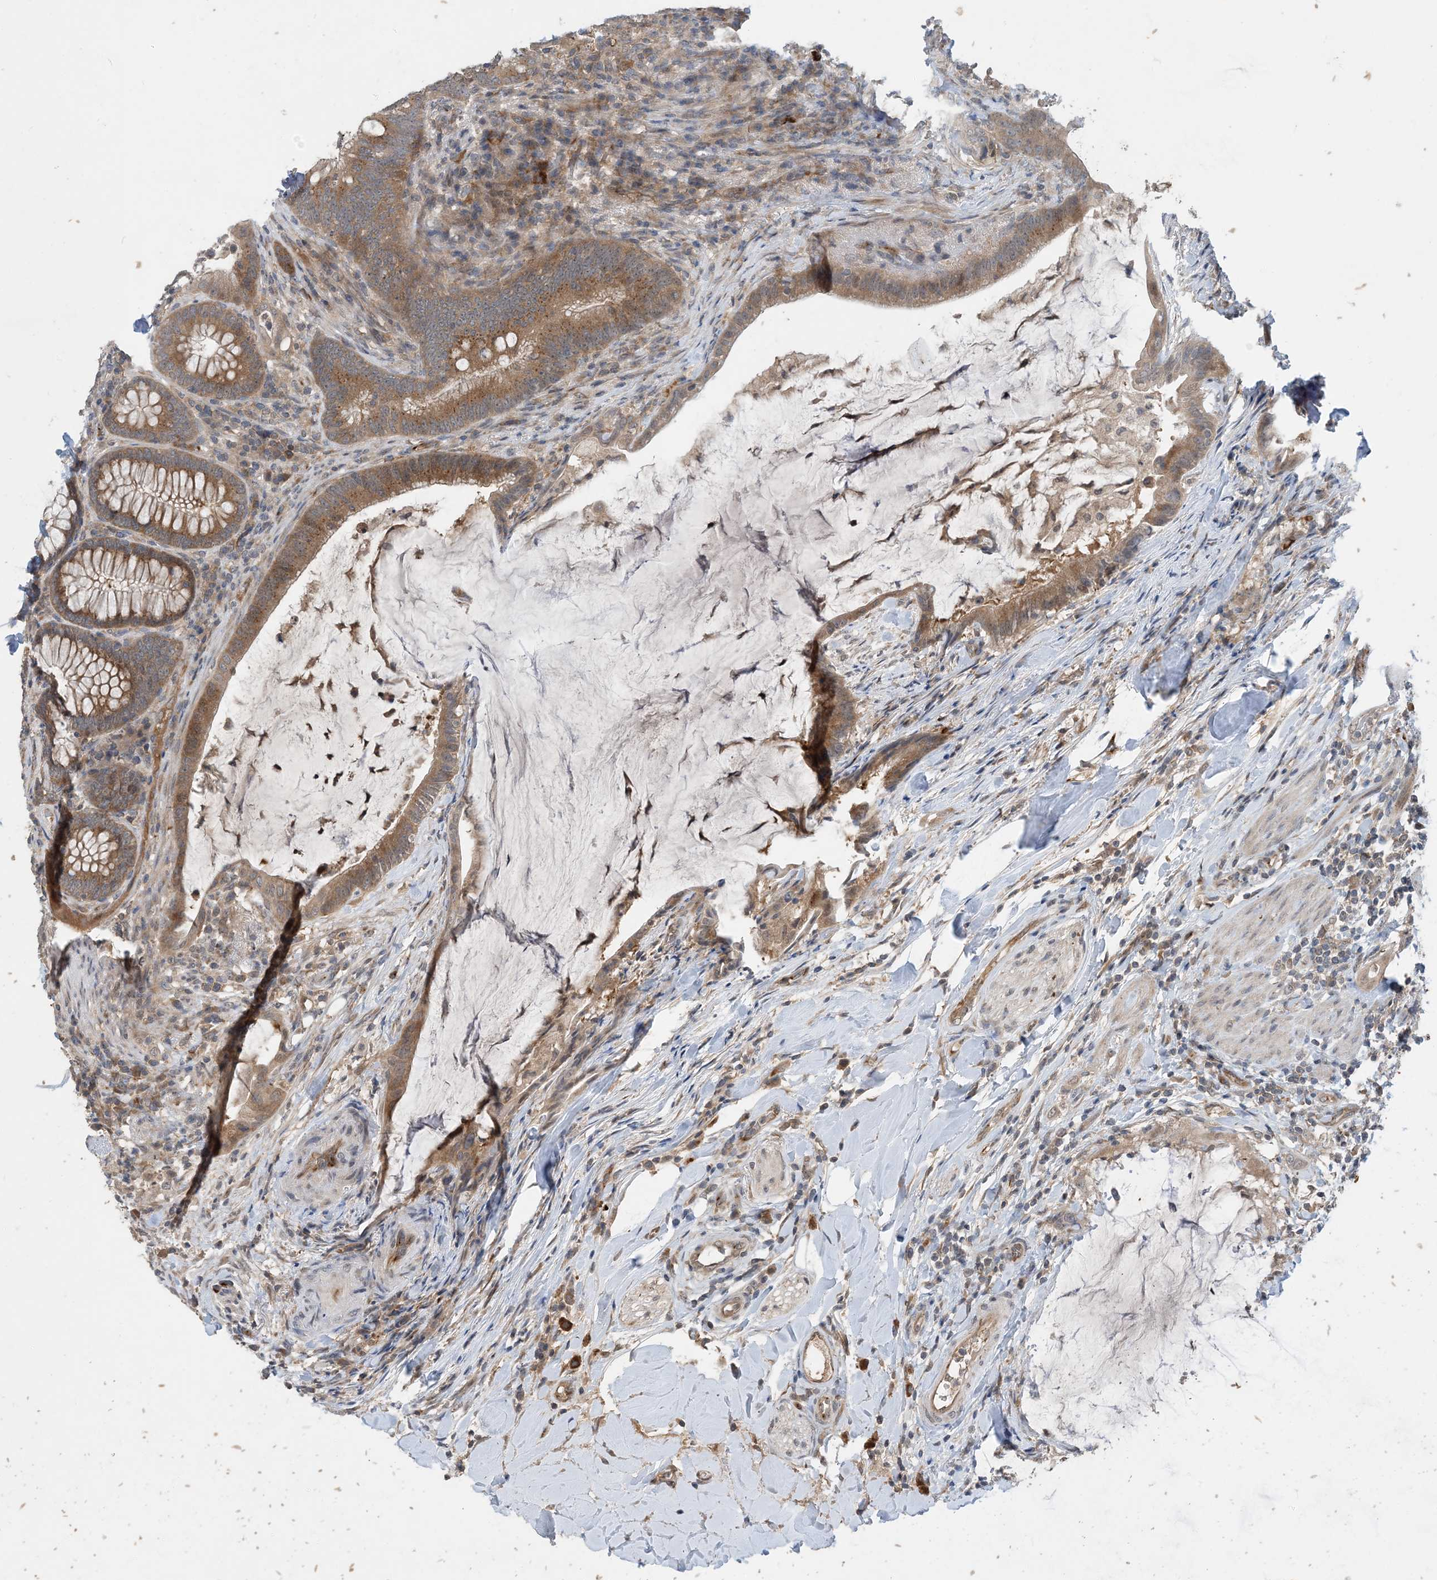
{"staining": {"intensity": "moderate", "quantity": ">75%", "location": "cytoplasmic/membranous"}, "tissue": "colorectal cancer", "cell_type": "Tumor cells", "image_type": "cancer", "snomed": [{"axis": "morphology", "description": "Adenocarcinoma, NOS"}, {"axis": "topography", "description": "Colon"}], "caption": "High-magnification brightfield microscopy of colorectal adenocarcinoma stained with DAB (brown) and counterstained with hematoxylin (blue). tumor cells exhibit moderate cytoplasmic/membranous staining is present in approximately>75% of cells.", "gene": "TINAG", "patient": {"sex": "female", "age": 66}}